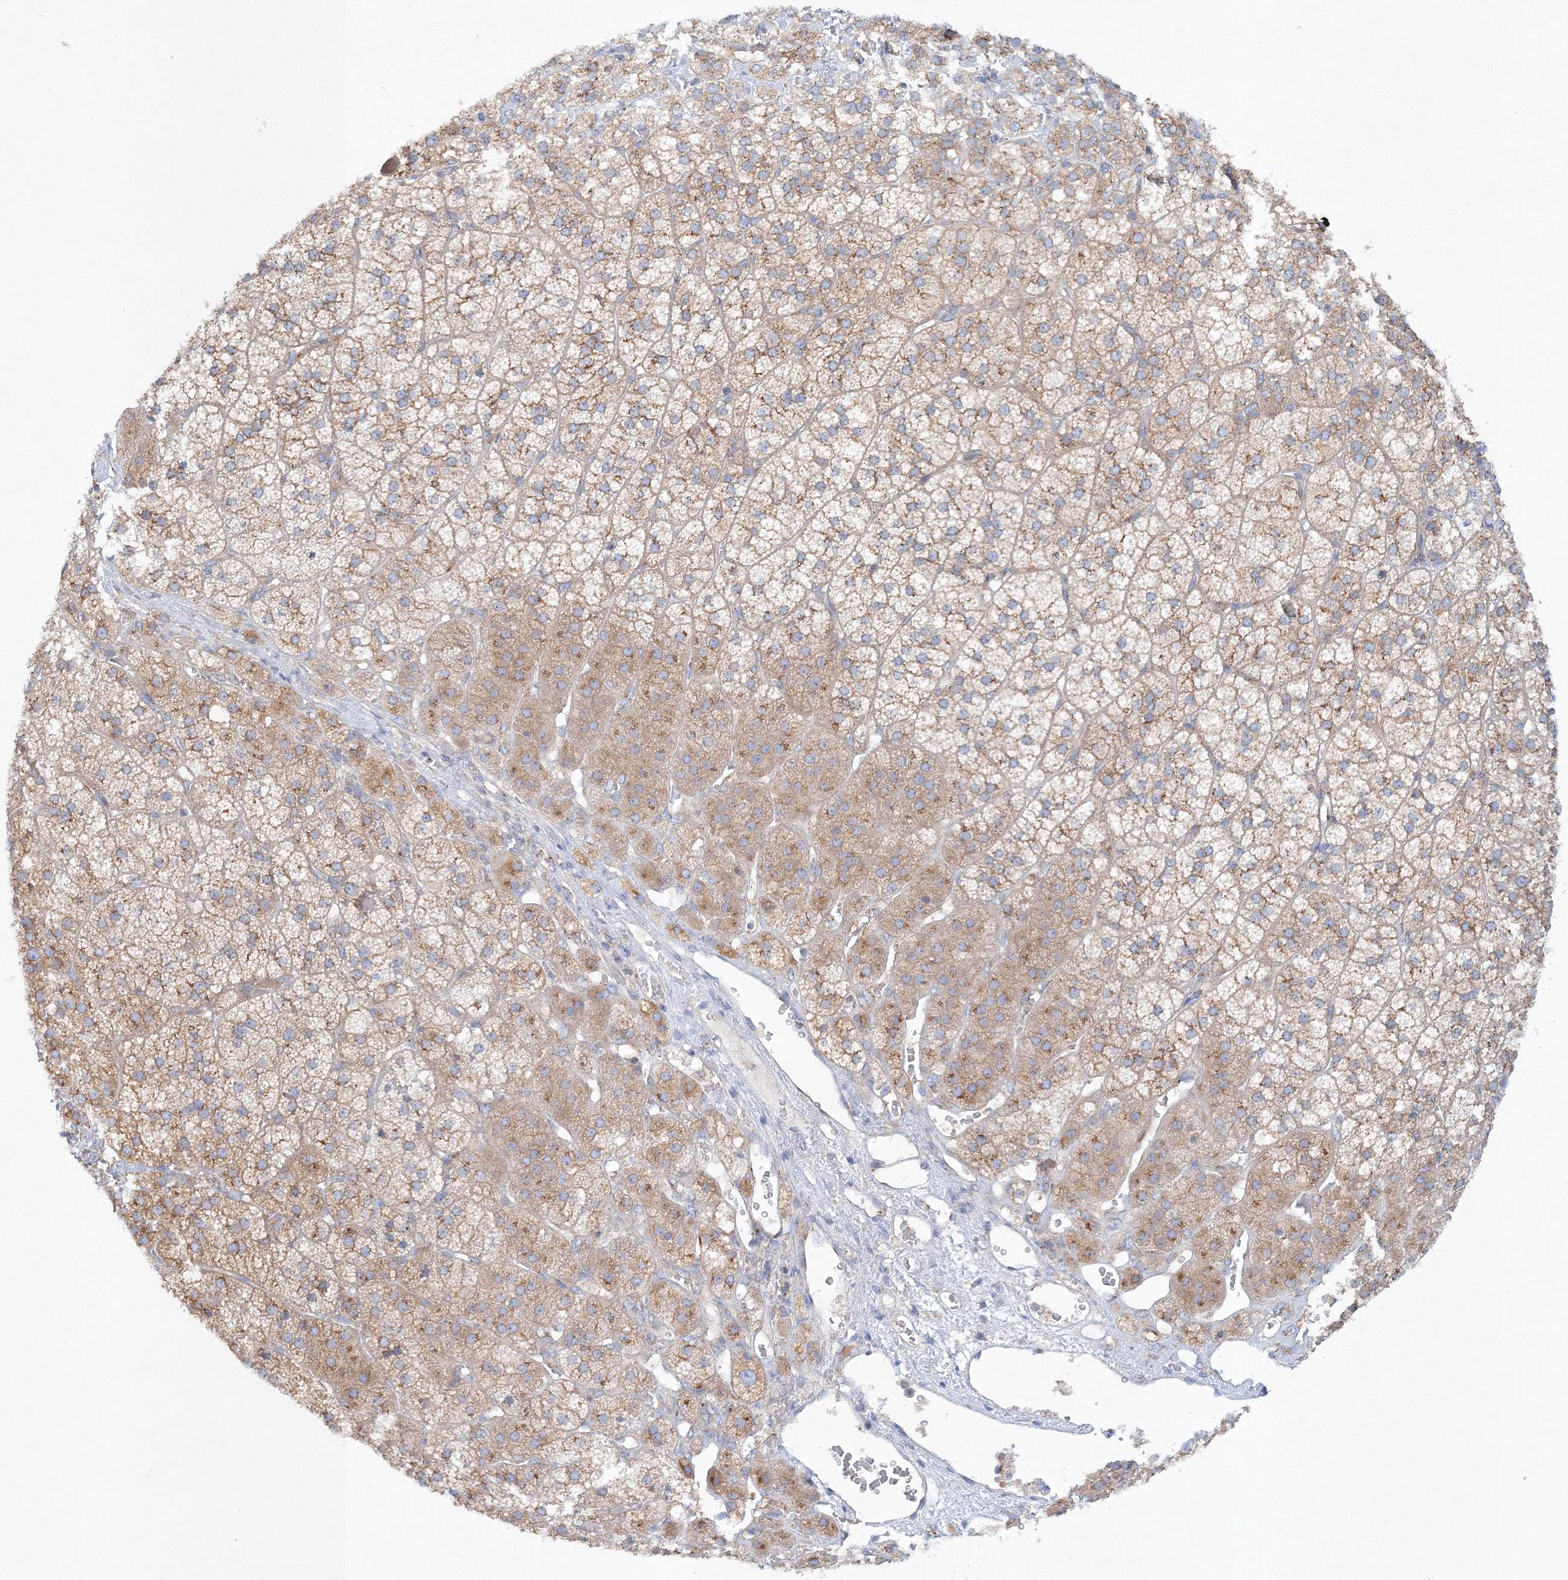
{"staining": {"intensity": "moderate", "quantity": ">75%", "location": "cytoplasmic/membranous"}, "tissue": "adrenal gland", "cell_type": "Glandular cells", "image_type": "normal", "snomed": [{"axis": "morphology", "description": "Normal tissue, NOS"}, {"axis": "topography", "description": "Adrenal gland"}], "caption": "Immunohistochemistry (IHC) (DAB (3,3'-diaminobenzidine)) staining of benign human adrenal gland reveals moderate cytoplasmic/membranous protein staining in approximately >75% of glandular cells. Nuclei are stained in blue.", "gene": "SEC23IP", "patient": {"sex": "female", "age": 44}}